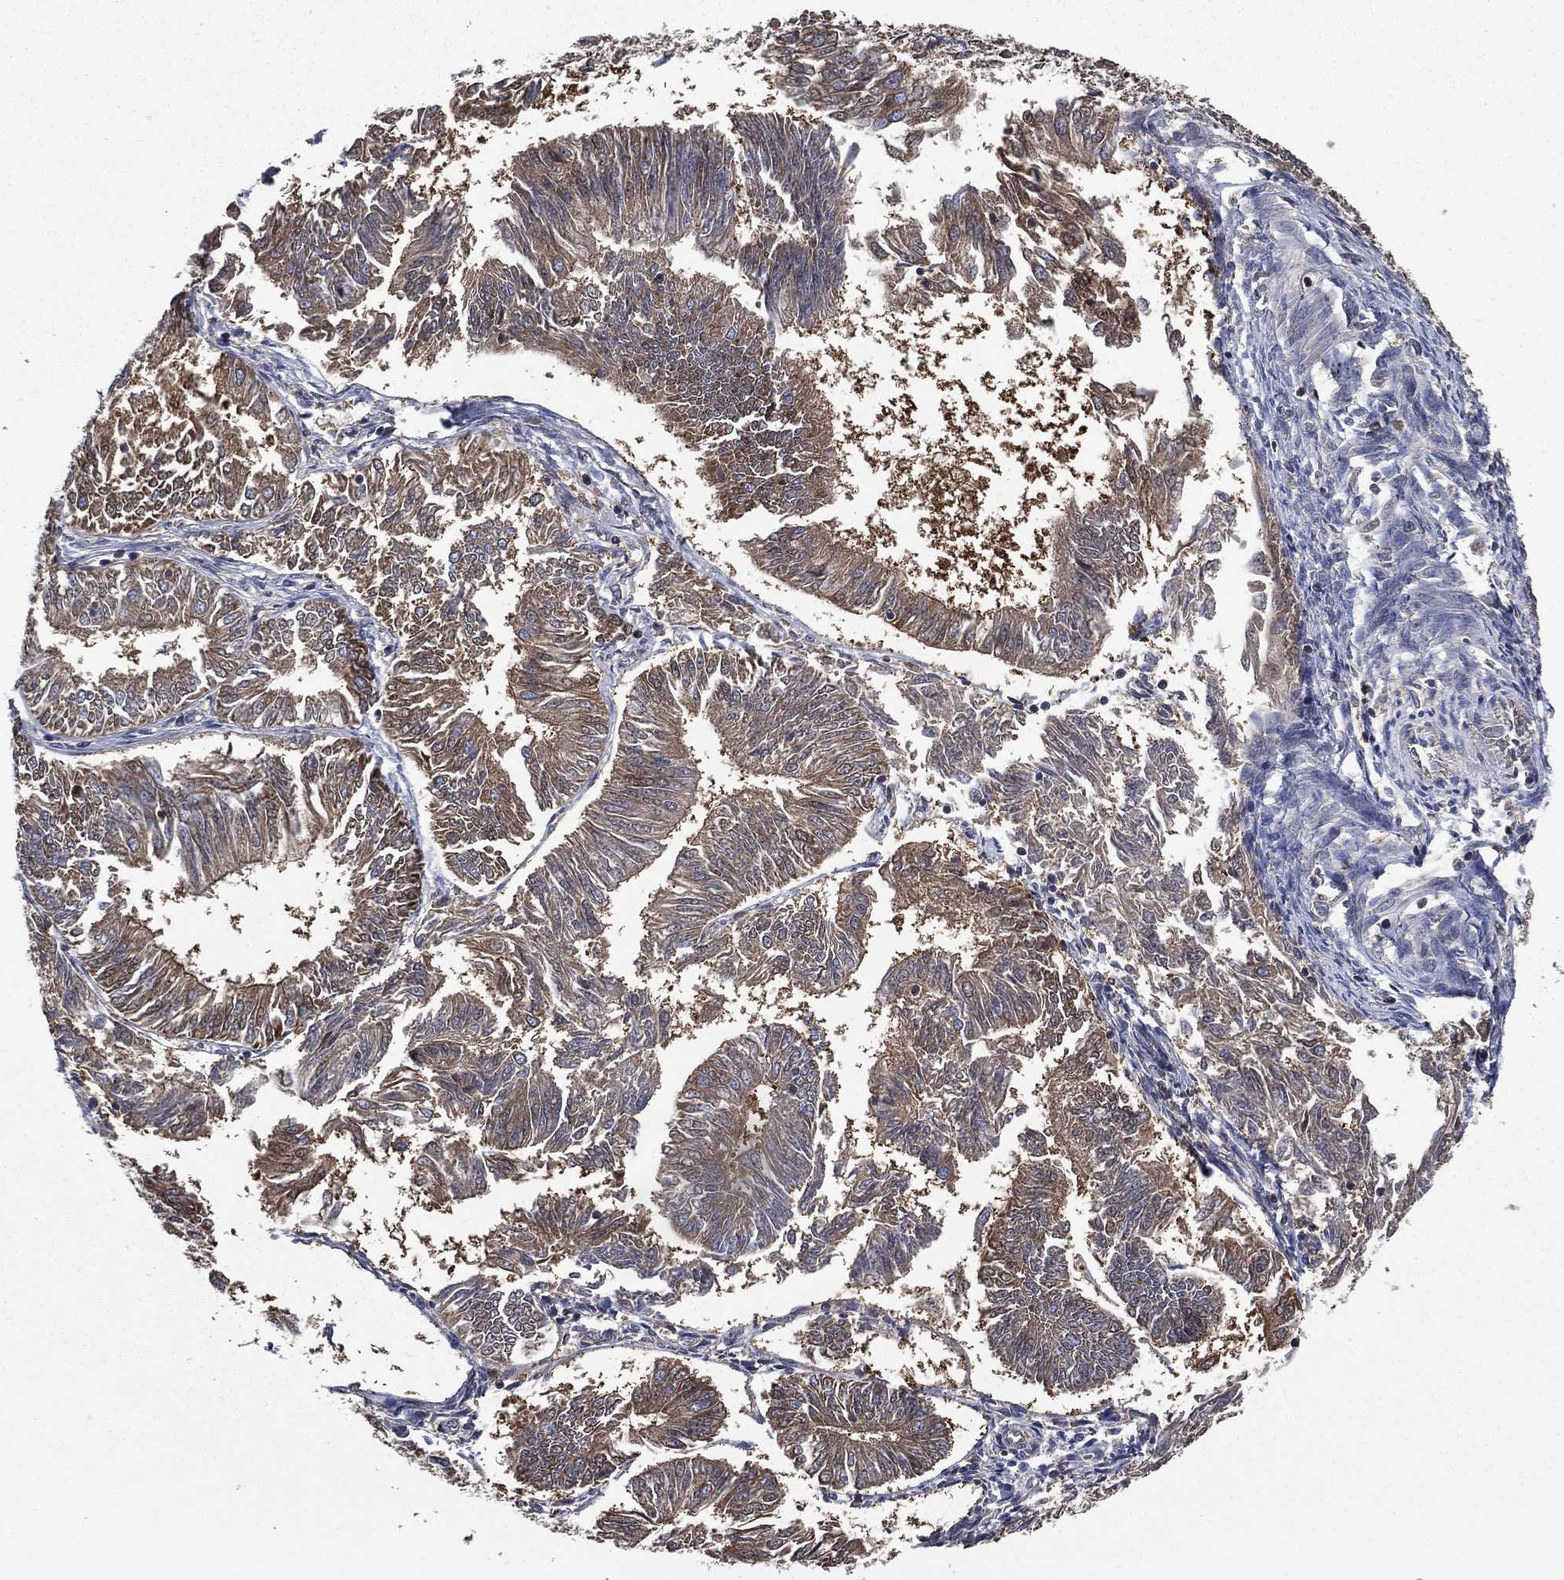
{"staining": {"intensity": "moderate", "quantity": "25%-75%", "location": "cytoplasmic/membranous"}, "tissue": "endometrial cancer", "cell_type": "Tumor cells", "image_type": "cancer", "snomed": [{"axis": "morphology", "description": "Adenocarcinoma, NOS"}, {"axis": "topography", "description": "Endometrium"}], "caption": "Immunohistochemical staining of human endometrial cancer (adenocarcinoma) exhibits medium levels of moderate cytoplasmic/membranous staining in approximately 25%-75% of tumor cells.", "gene": "SMPD3", "patient": {"sex": "female", "age": 58}}